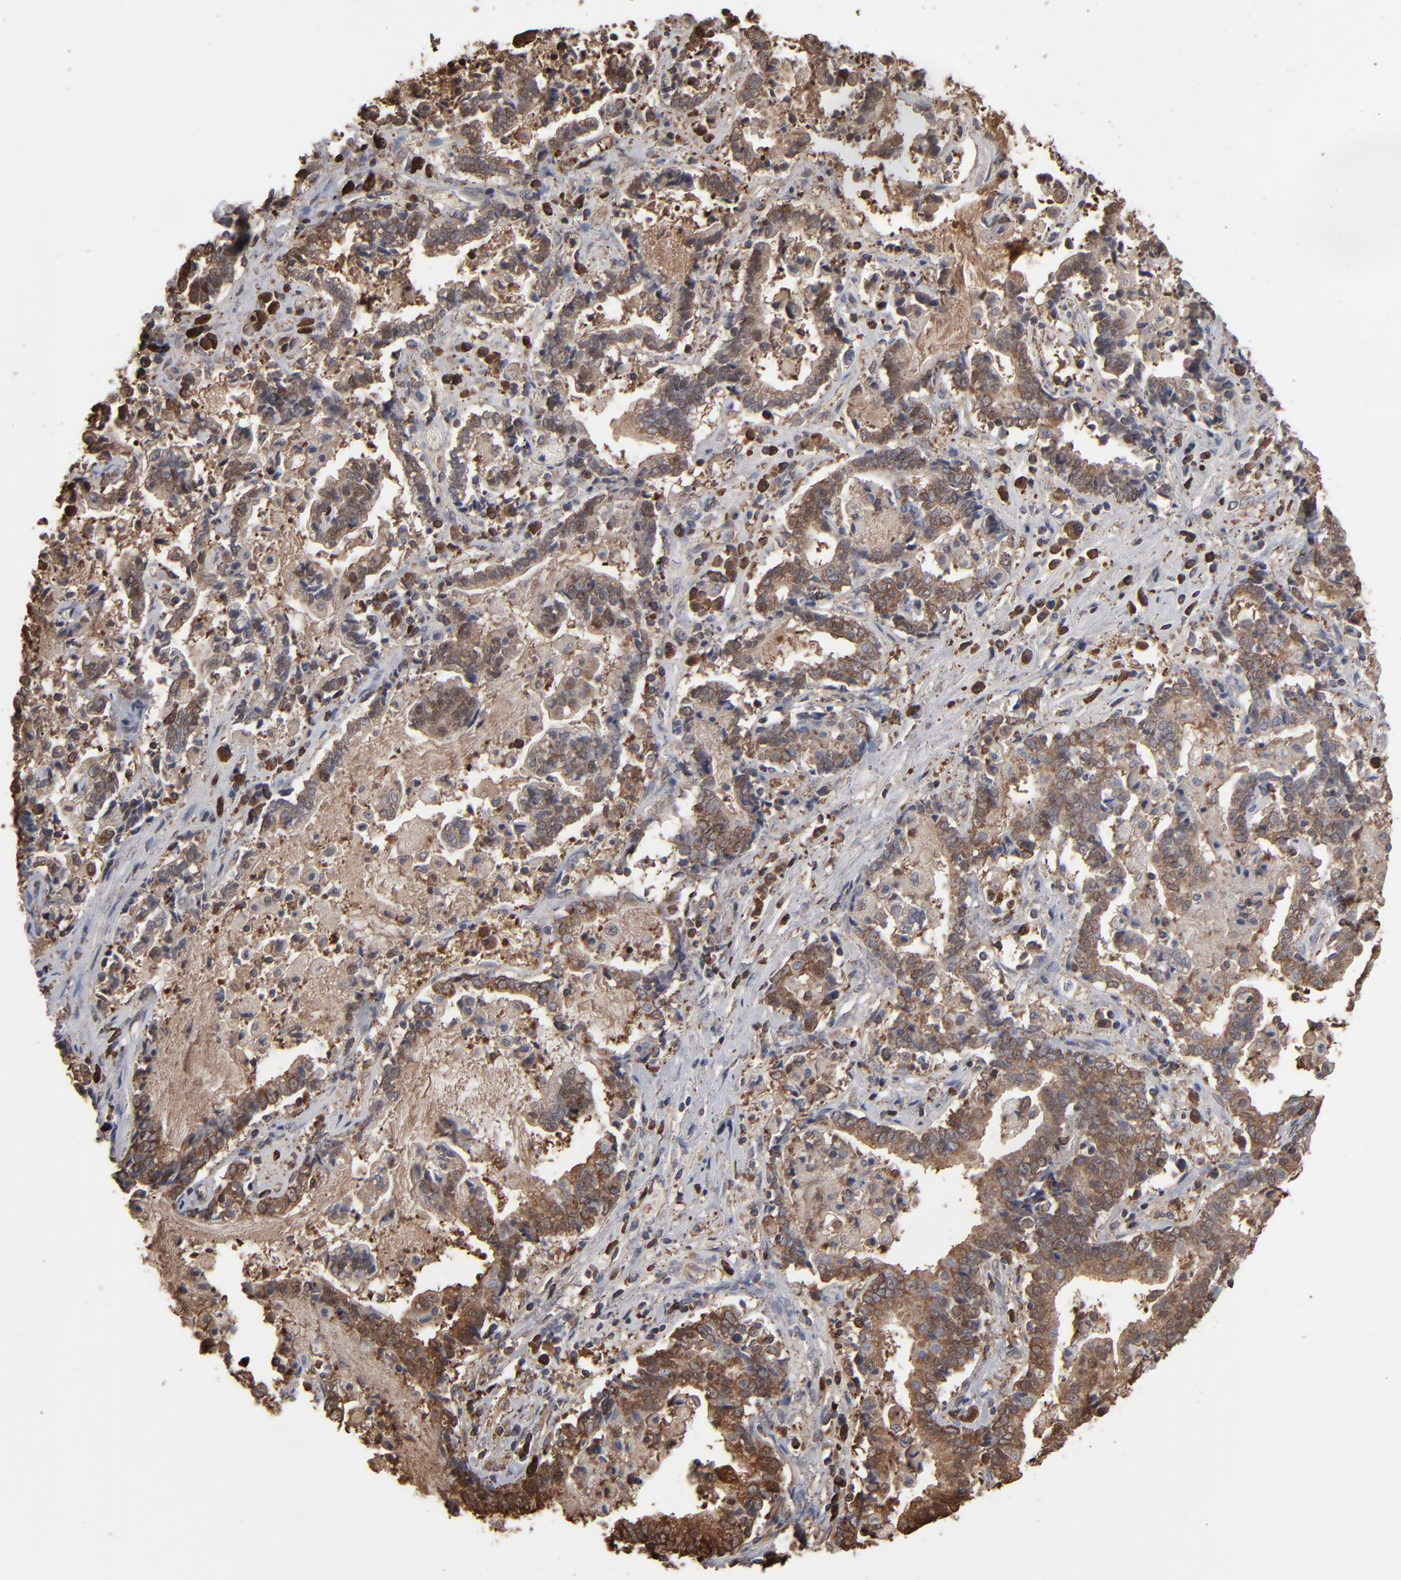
{"staining": {"intensity": "moderate", "quantity": ">75%", "location": "cytoplasmic/membranous"}, "tissue": "liver cancer", "cell_type": "Tumor cells", "image_type": "cancer", "snomed": [{"axis": "morphology", "description": "Cholangiocarcinoma"}, {"axis": "topography", "description": "Liver"}], "caption": "Liver cancer was stained to show a protein in brown. There is medium levels of moderate cytoplasmic/membranous expression in approximately >75% of tumor cells. (Brightfield microscopy of DAB IHC at high magnification).", "gene": "NME1-NME2", "patient": {"sex": "male", "age": 57}}